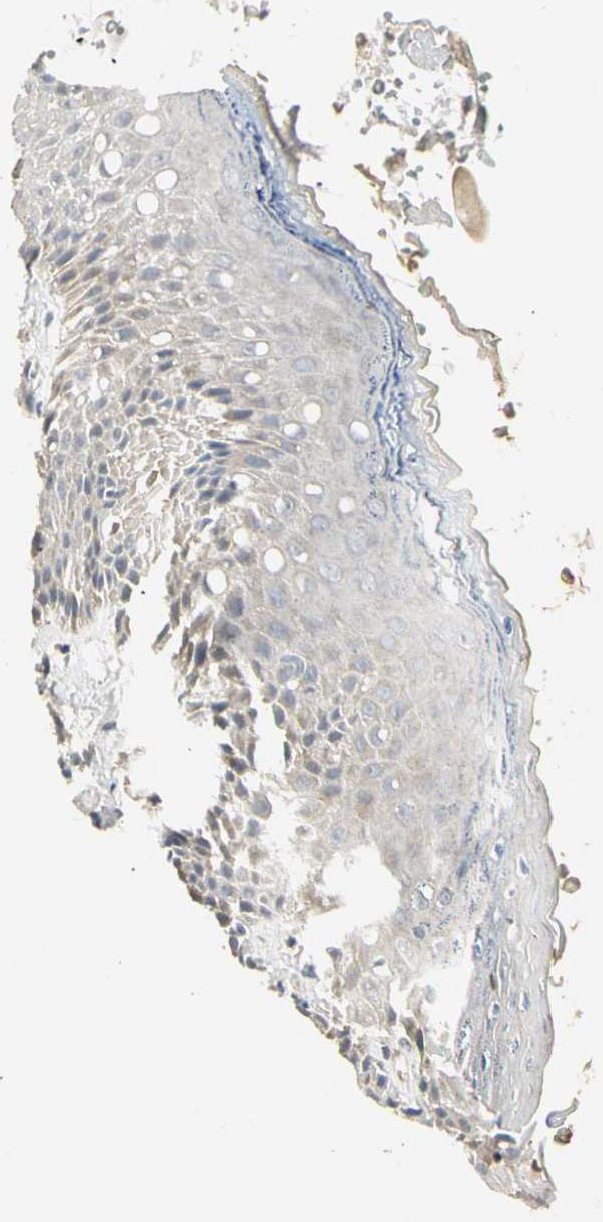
{"staining": {"intensity": "negative", "quantity": "none", "location": "none"}, "tissue": "skin", "cell_type": "Epidermal cells", "image_type": "normal", "snomed": [{"axis": "morphology", "description": "Normal tissue, NOS"}, {"axis": "topography", "description": "Anal"}], "caption": "A high-resolution histopathology image shows immunohistochemistry (IHC) staining of benign skin, which shows no significant positivity in epidermal cells. (DAB immunohistochemistry, high magnification).", "gene": "GREM1", "patient": {"sex": "female", "age": 46}}